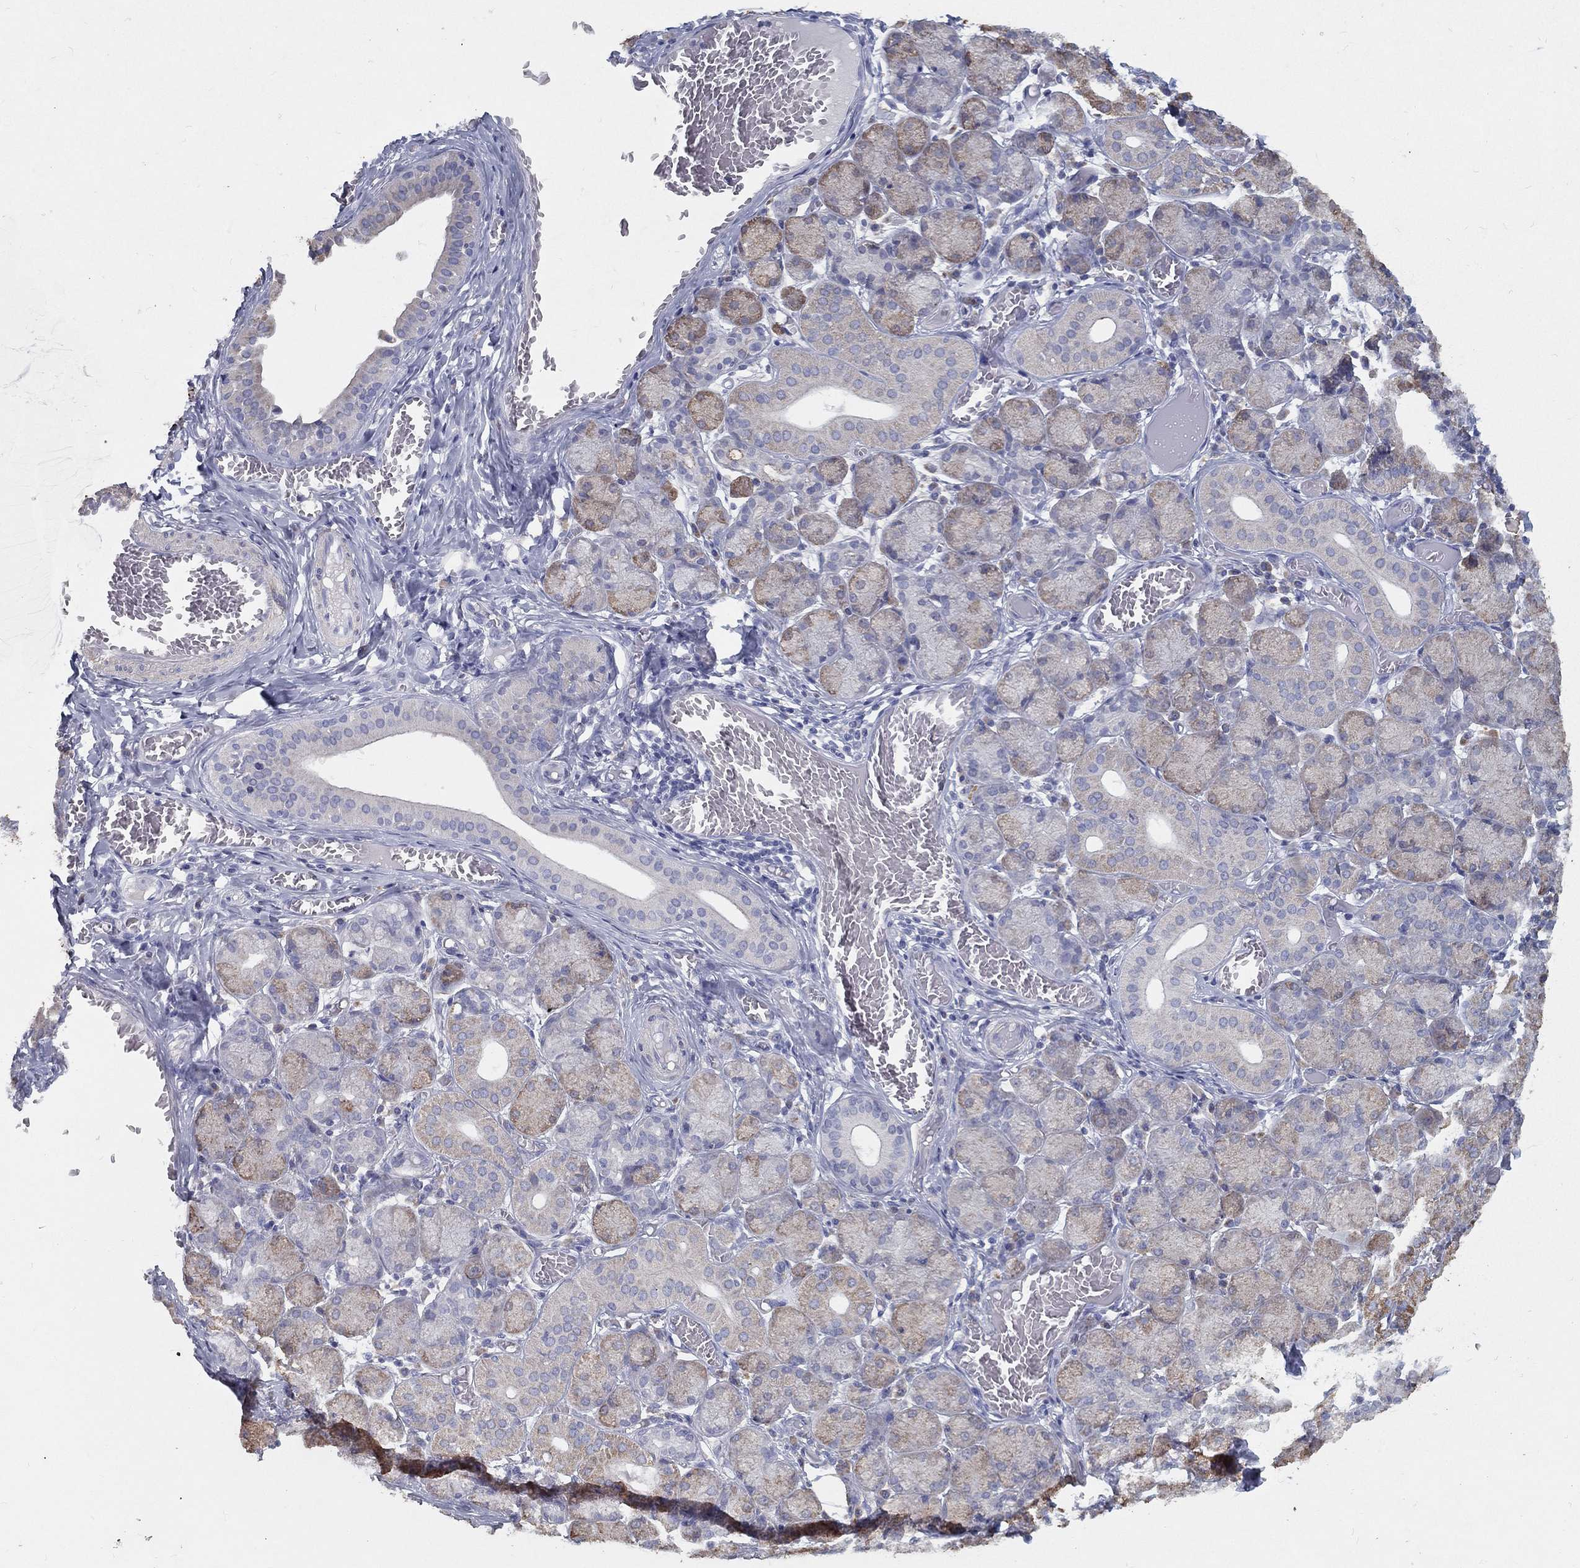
{"staining": {"intensity": "moderate", "quantity": "<25%", "location": "cytoplasmic/membranous"}, "tissue": "salivary gland", "cell_type": "Glandular cells", "image_type": "normal", "snomed": [{"axis": "morphology", "description": "Normal tissue, NOS"}, {"axis": "topography", "description": "Salivary gland"}, {"axis": "topography", "description": "Peripheral nerve tissue"}], "caption": "Immunohistochemistry staining of benign salivary gland, which shows low levels of moderate cytoplasmic/membranous positivity in about <25% of glandular cells indicating moderate cytoplasmic/membranous protein staining. The staining was performed using DAB (brown) for protein detection and nuclei were counterstained in hematoxylin (blue).", "gene": "PCSK1", "patient": {"sex": "female", "age": 24}}